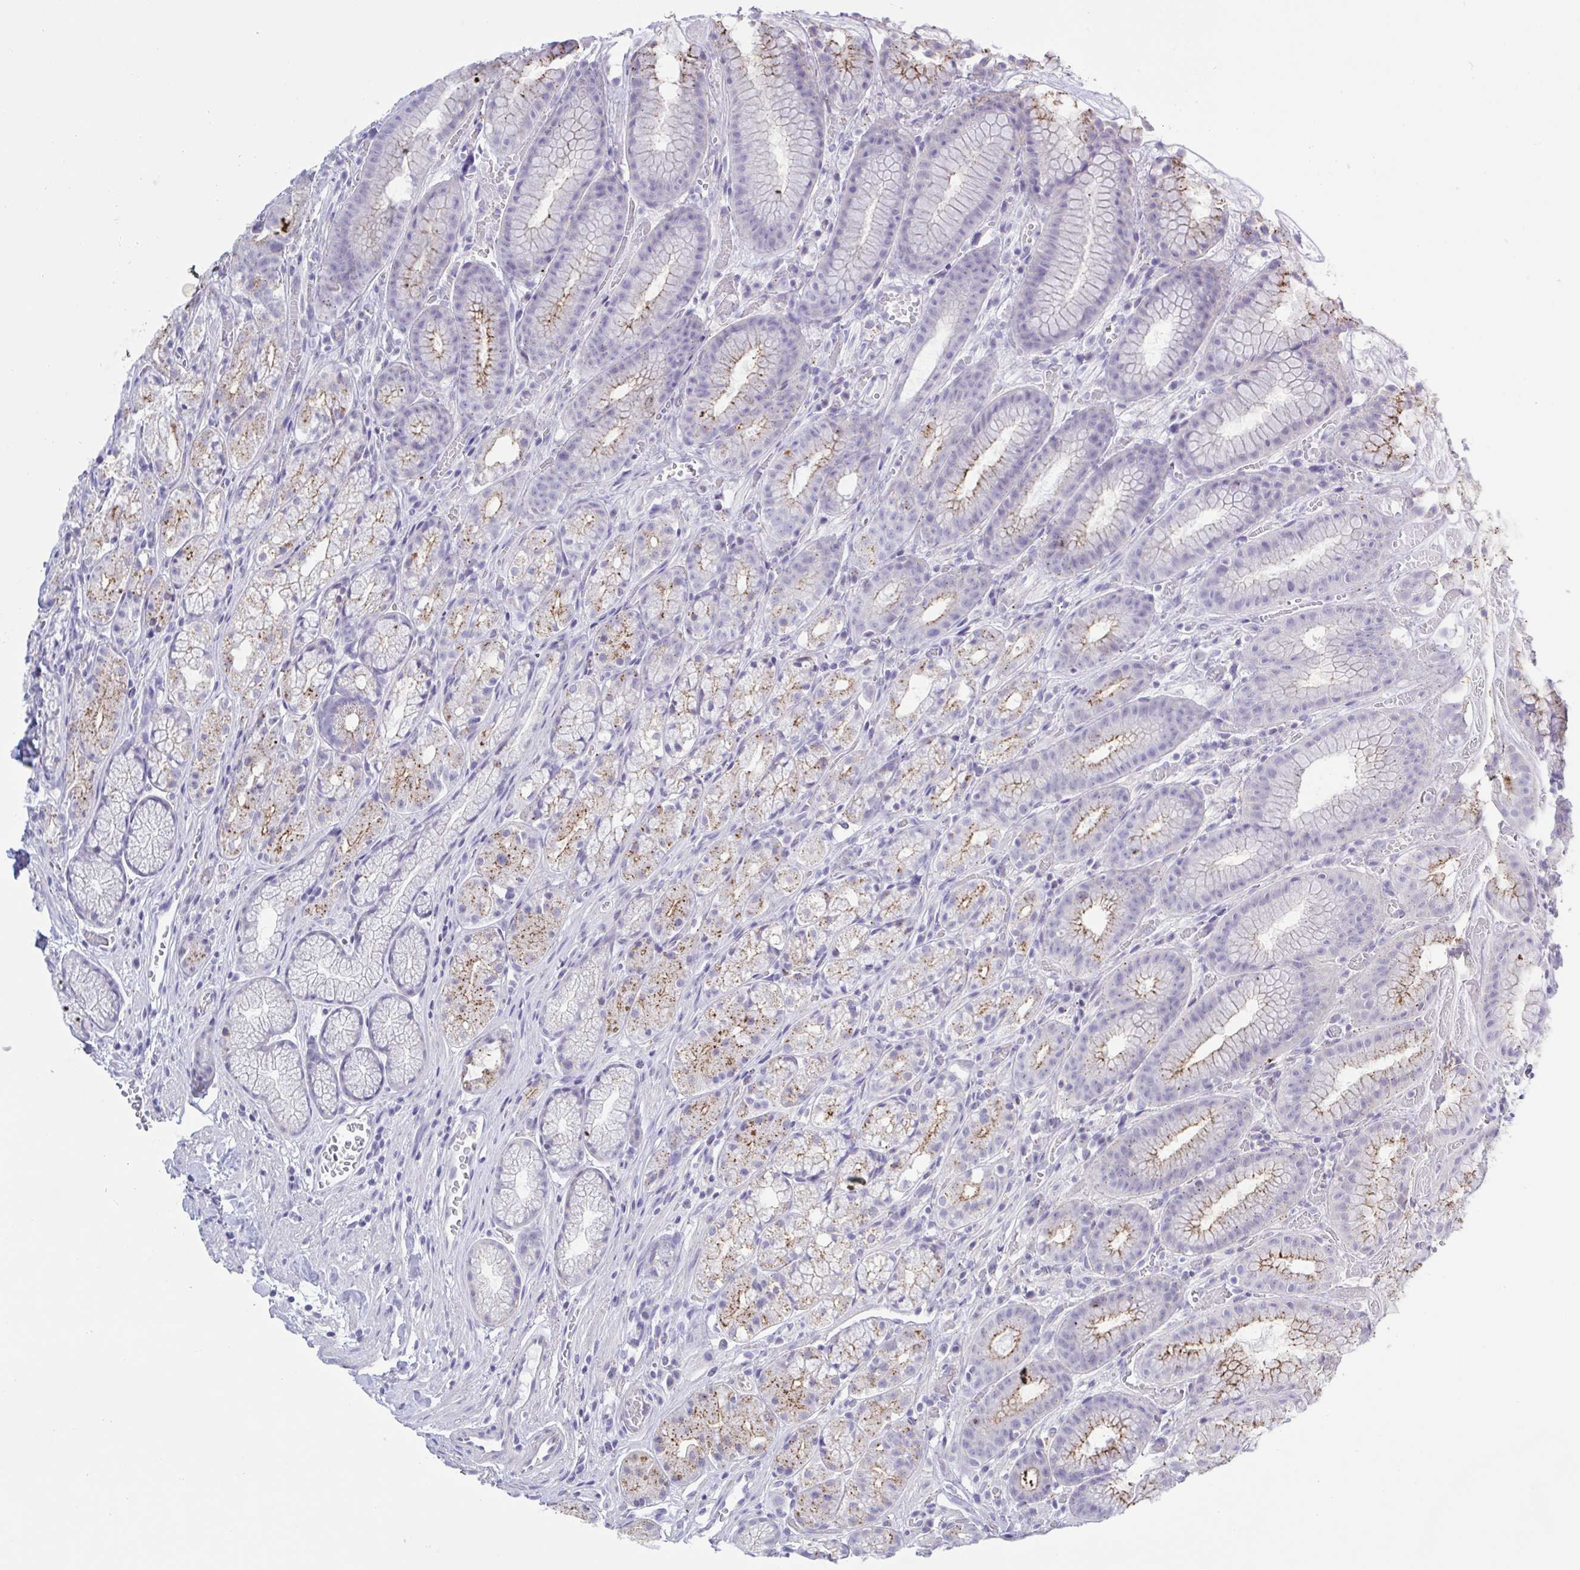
{"staining": {"intensity": "moderate", "quantity": "25%-75%", "location": "cytoplasmic/membranous"}, "tissue": "stomach", "cell_type": "Glandular cells", "image_type": "normal", "snomed": [{"axis": "morphology", "description": "Normal tissue, NOS"}, {"axis": "topography", "description": "Smooth muscle"}, {"axis": "topography", "description": "Stomach"}], "caption": "Unremarkable stomach demonstrates moderate cytoplasmic/membranous expression in approximately 25%-75% of glandular cells.", "gene": "CHMP5", "patient": {"sex": "male", "age": 70}}